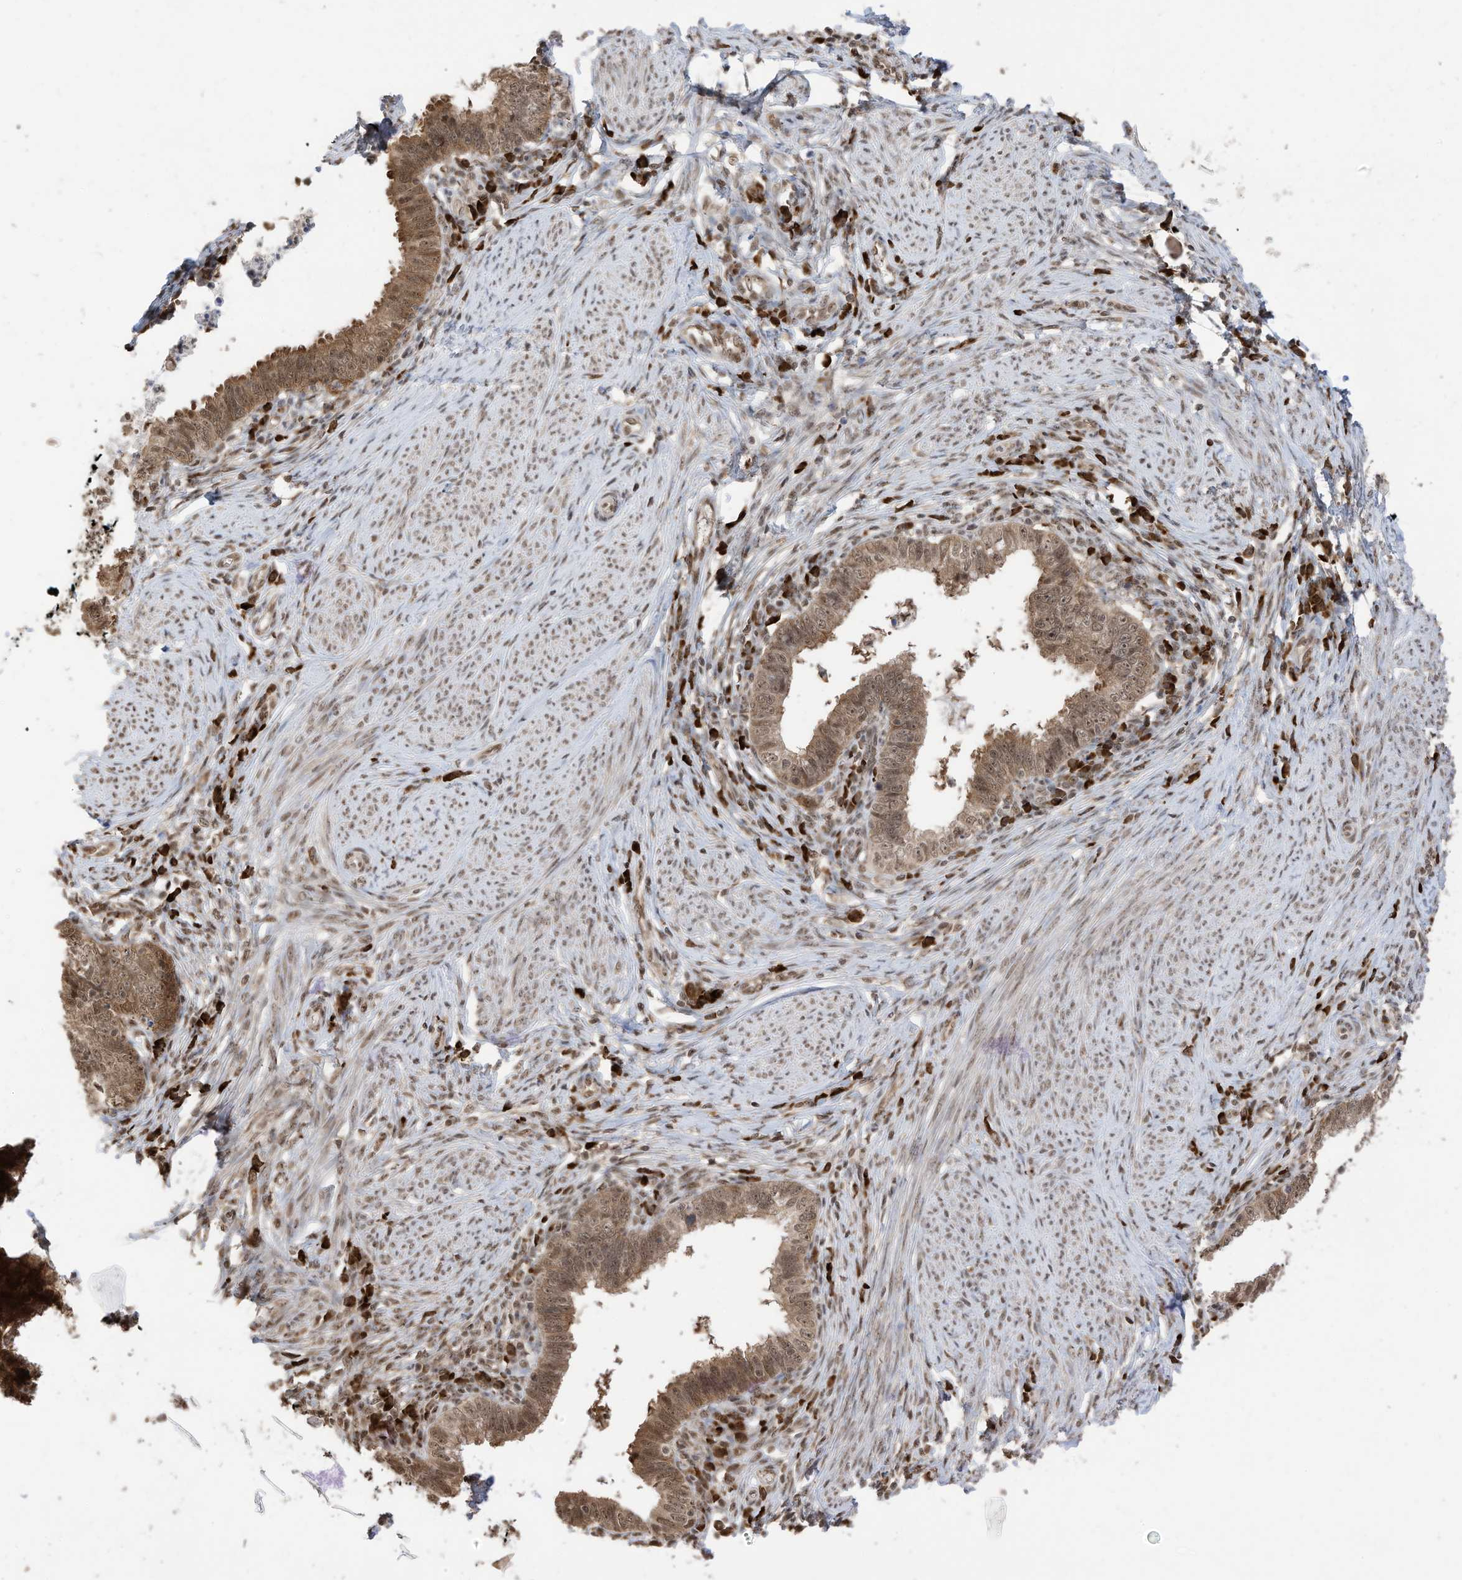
{"staining": {"intensity": "moderate", "quantity": ">75%", "location": "cytoplasmic/membranous,nuclear"}, "tissue": "cervical cancer", "cell_type": "Tumor cells", "image_type": "cancer", "snomed": [{"axis": "morphology", "description": "Adenocarcinoma, NOS"}, {"axis": "topography", "description": "Cervix"}], "caption": "About >75% of tumor cells in cervical adenocarcinoma show moderate cytoplasmic/membranous and nuclear protein staining as visualized by brown immunohistochemical staining.", "gene": "ZNF195", "patient": {"sex": "female", "age": 36}}